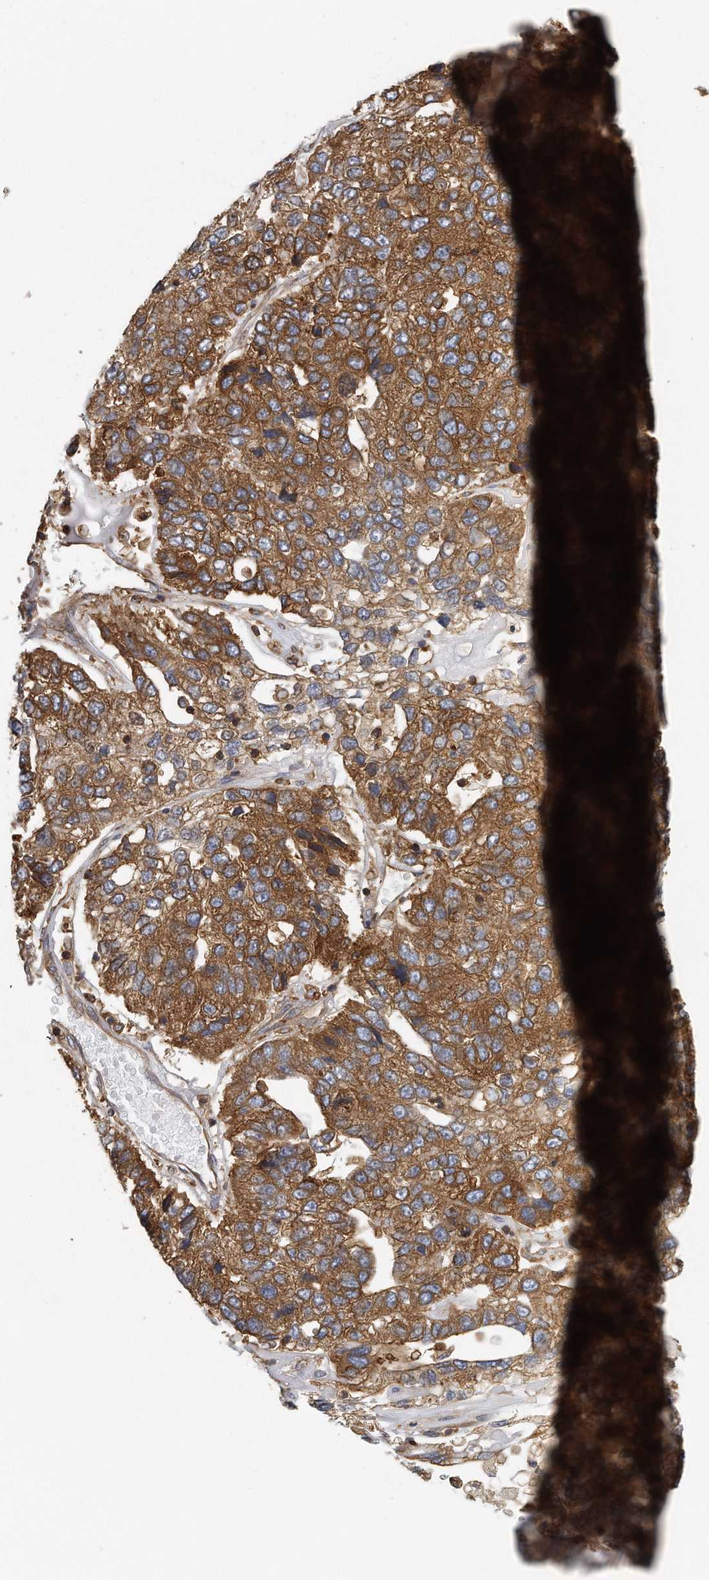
{"staining": {"intensity": "strong", "quantity": ">75%", "location": "cytoplasmic/membranous"}, "tissue": "pancreatic cancer", "cell_type": "Tumor cells", "image_type": "cancer", "snomed": [{"axis": "morphology", "description": "Adenocarcinoma, NOS"}, {"axis": "topography", "description": "Pancreas"}], "caption": "An immunohistochemistry (IHC) histopathology image of neoplastic tissue is shown. Protein staining in brown highlights strong cytoplasmic/membranous positivity in pancreatic cancer (adenocarcinoma) within tumor cells.", "gene": "EIF3I", "patient": {"sex": "female", "age": 61}}